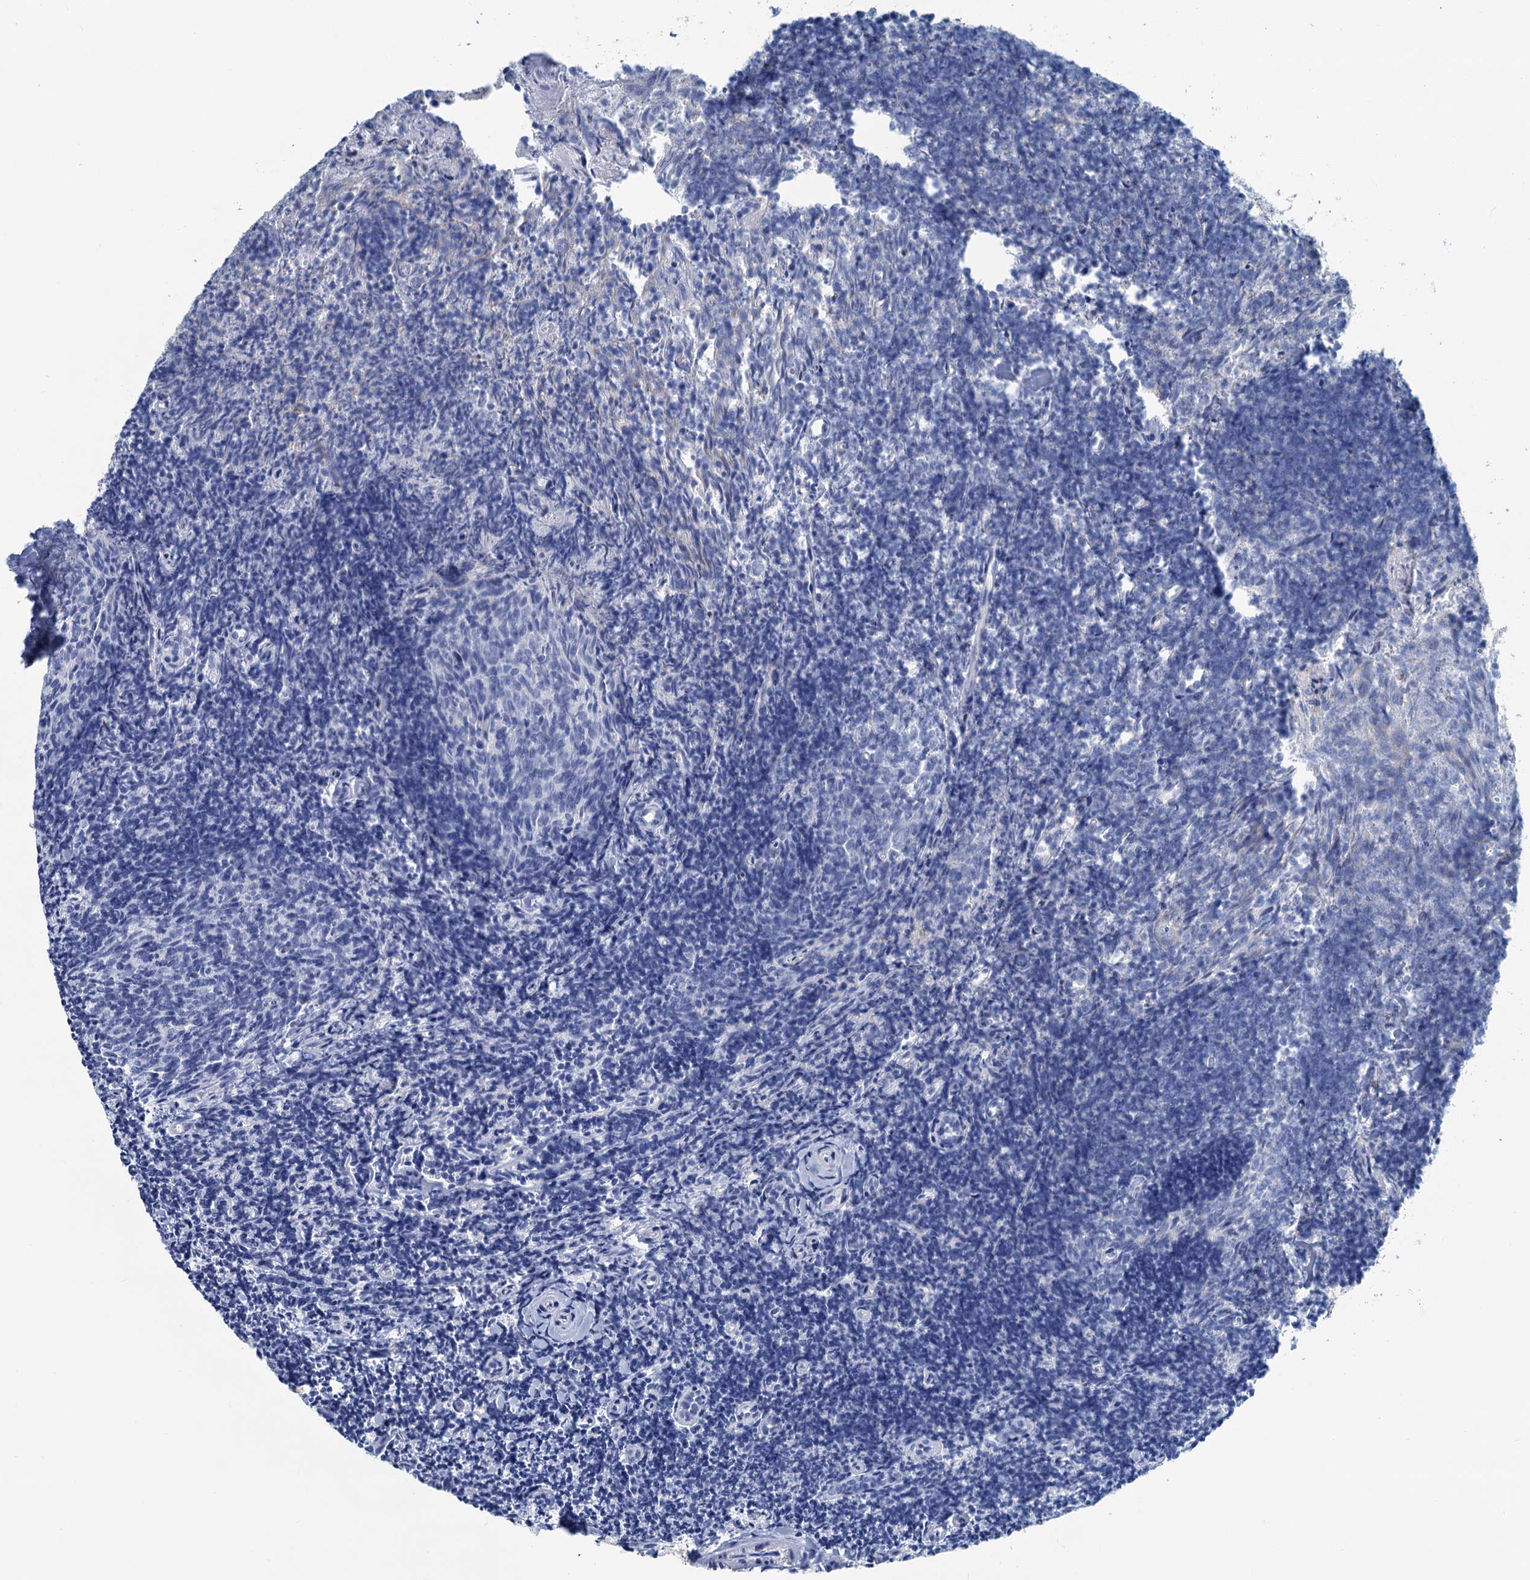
{"staining": {"intensity": "negative", "quantity": "none", "location": "none"}, "tissue": "tonsil", "cell_type": "Germinal center cells", "image_type": "normal", "snomed": [{"axis": "morphology", "description": "Normal tissue, NOS"}, {"axis": "topography", "description": "Tonsil"}], "caption": "This is a photomicrograph of immunohistochemistry (IHC) staining of unremarkable tonsil, which shows no staining in germinal center cells. The staining is performed using DAB brown chromogen with nuclei counter-stained in using hematoxylin.", "gene": "SLC1A3", "patient": {"sex": "female", "age": 10}}